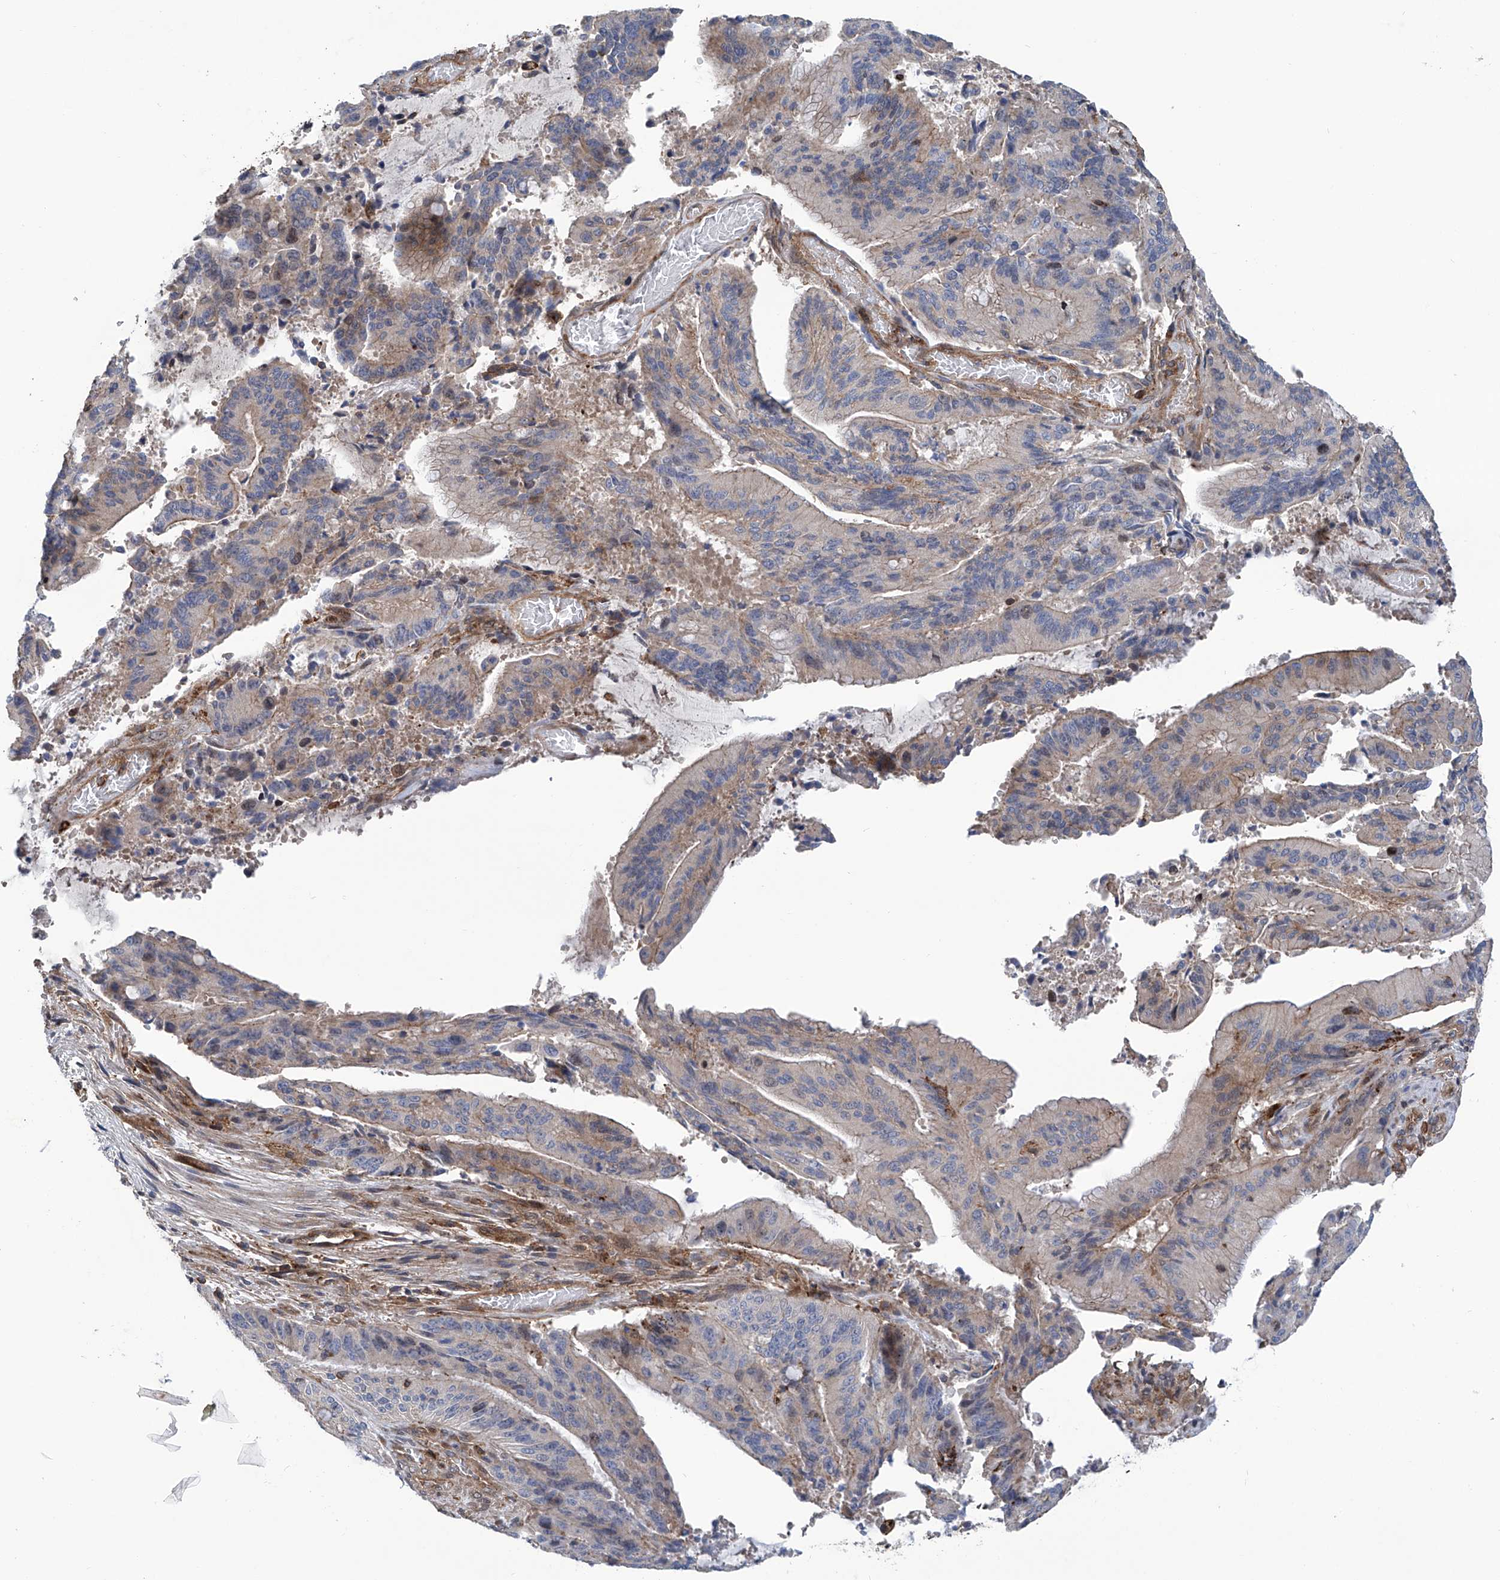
{"staining": {"intensity": "weak", "quantity": "<25%", "location": "cytoplasmic/membranous"}, "tissue": "liver cancer", "cell_type": "Tumor cells", "image_type": "cancer", "snomed": [{"axis": "morphology", "description": "Normal tissue, NOS"}, {"axis": "morphology", "description": "Cholangiocarcinoma"}, {"axis": "topography", "description": "Liver"}, {"axis": "topography", "description": "Peripheral nerve tissue"}], "caption": "Micrograph shows no protein expression in tumor cells of liver cancer tissue.", "gene": "SMAP1", "patient": {"sex": "female", "age": 73}}